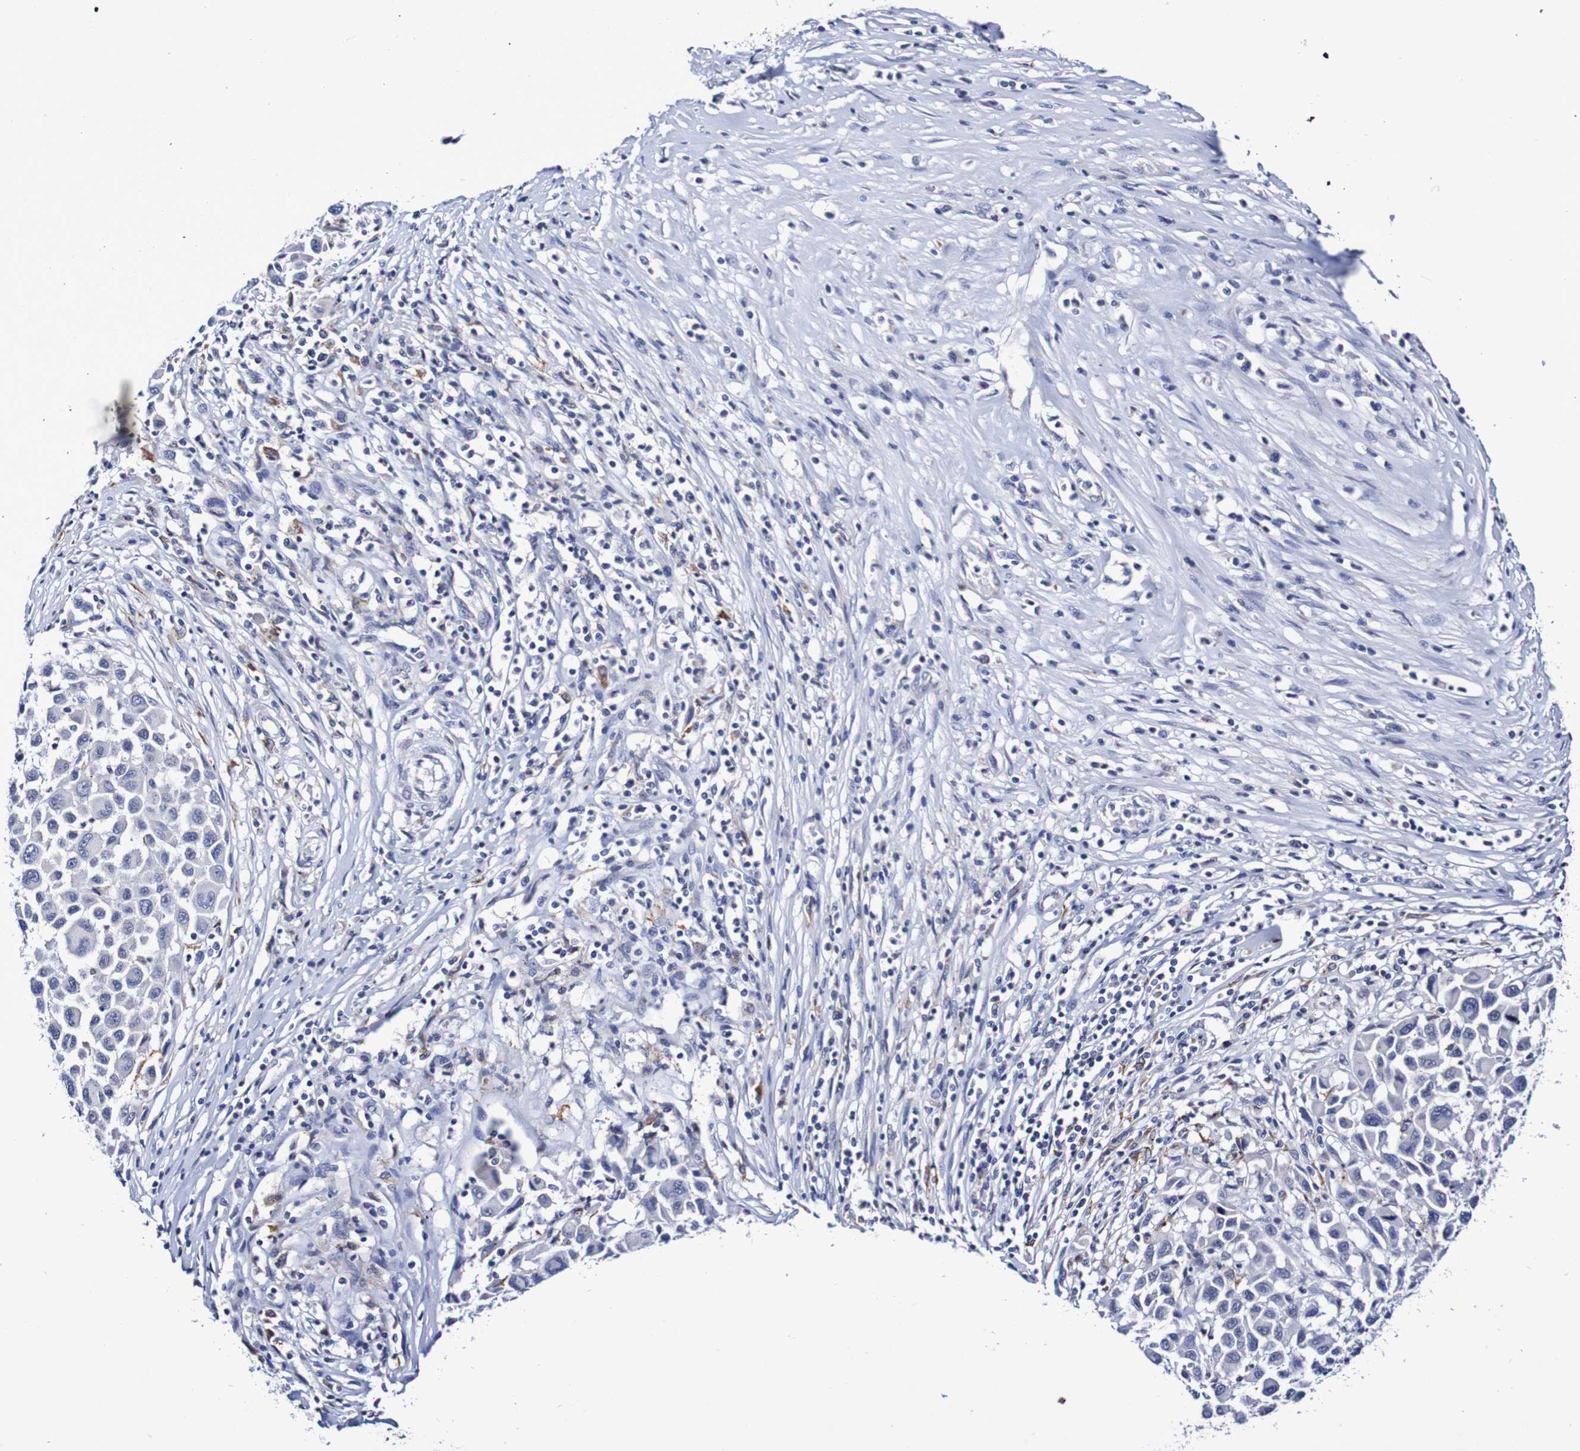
{"staining": {"intensity": "negative", "quantity": "none", "location": "none"}, "tissue": "melanoma", "cell_type": "Tumor cells", "image_type": "cancer", "snomed": [{"axis": "morphology", "description": "Malignant melanoma, Metastatic site"}, {"axis": "topography", "description": "Lymph node"}], "caption": "Protein analysis of malignant melanoma (metastatic site) shows no significant staining in tumor cells.", "gene": "SEZ6", "patient": {"sex": "male", "age": 61}}